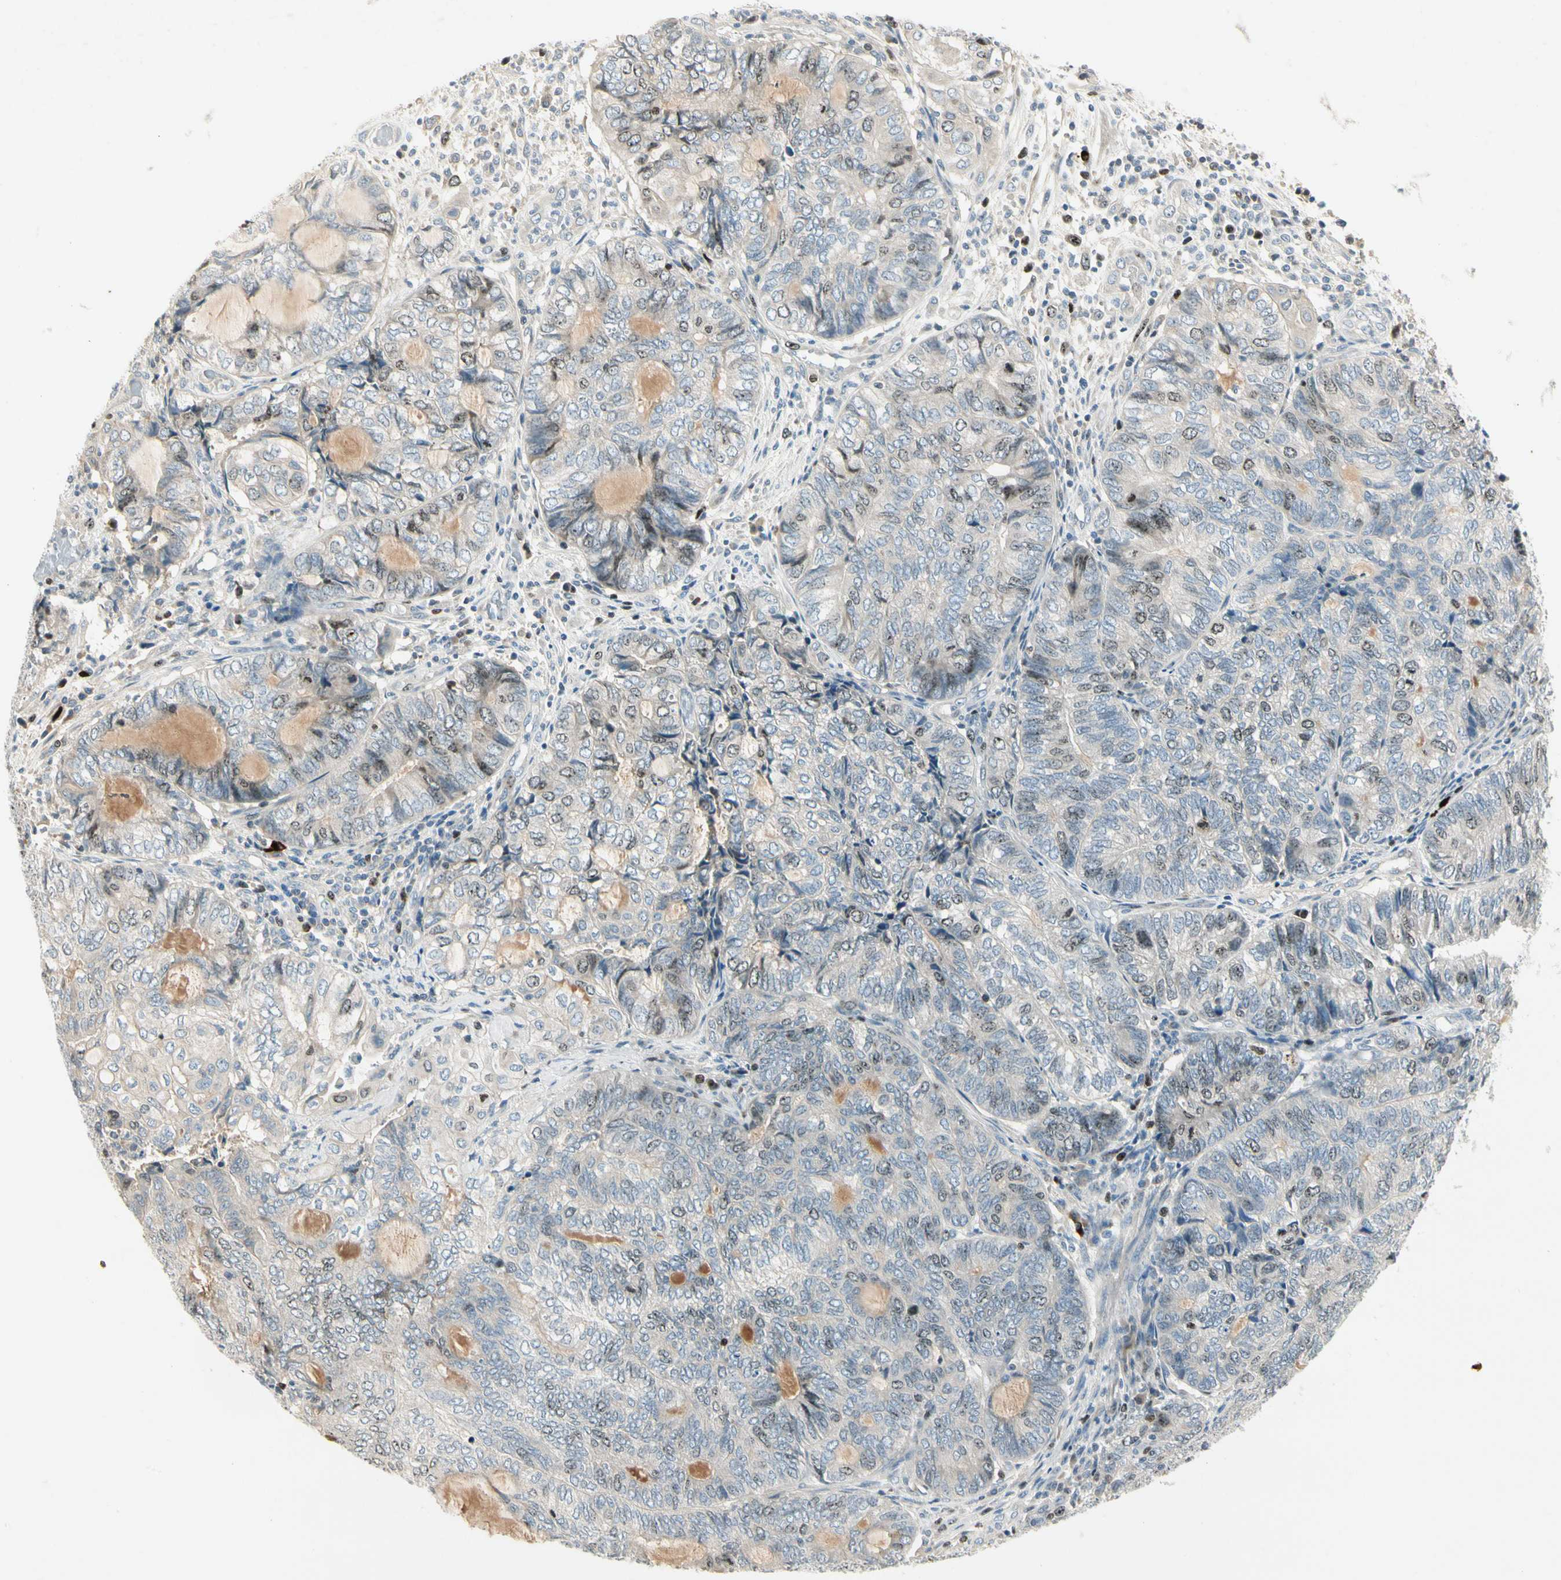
{"staining": {"intensity": "weak", "quantity": "<25%", "location": "nuclear"}, "tissue": "endometrial cancer", "cell_type": "Tumor cells", "image_type": "cancer", "snomed": [{"axis": "morphology", "description": "Adenocarcinoma, NOS"}, {"axis": "topography", "description": "Uterus"}, {"axis": "topography", "description": "Endometrium"}], "caption": "Tumor cells are negative for protein expression in human adenocarcinoma (endometrial).", "gene": "PITX1", "patient": {"sex": "female", "age": 70}}